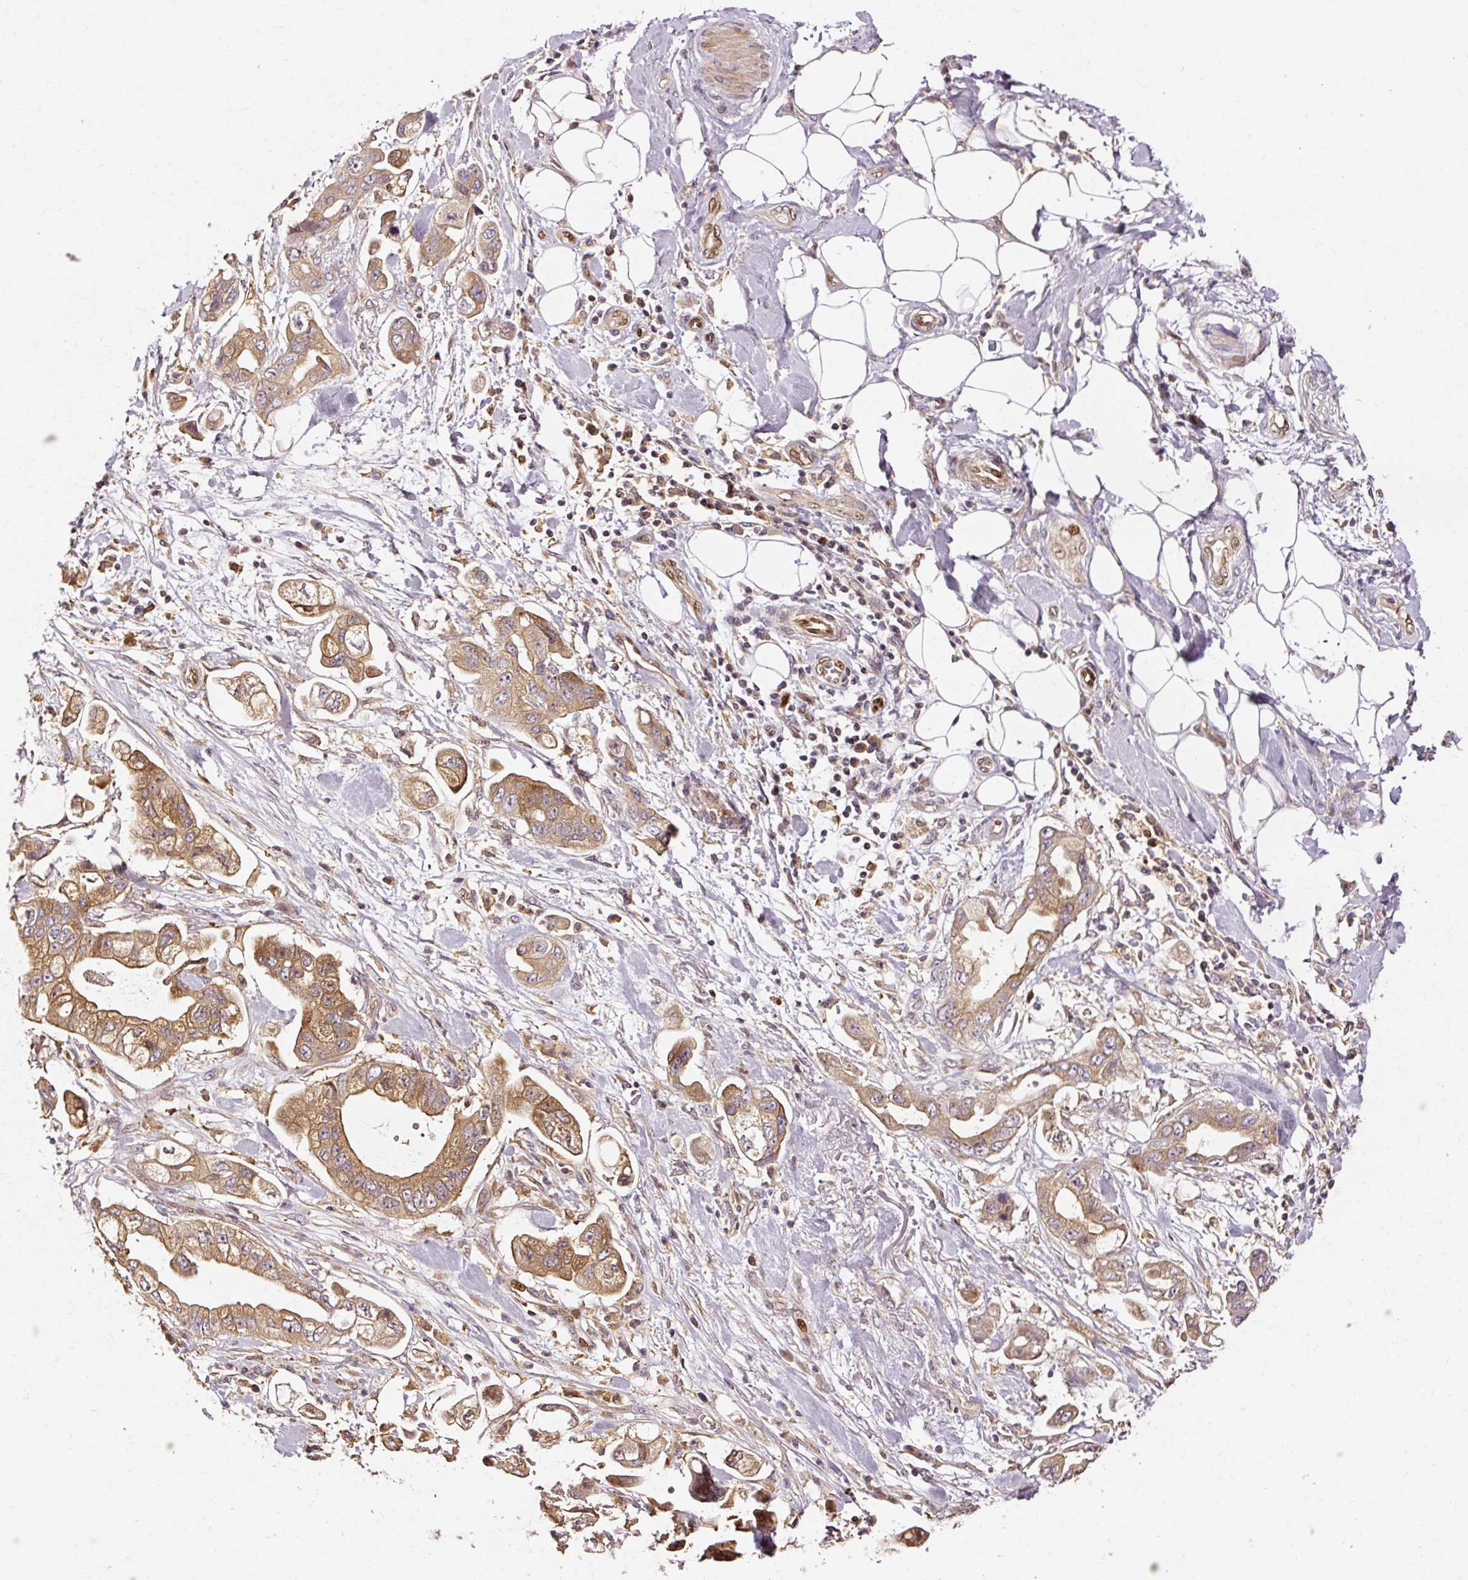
{"staining": {"intensity": "moderate", "quantity": ">75%", "location": "cytoplasmic/membranous"}, "tissue": "stomach cancer", "cell_type": "Tumor cells", "image_type": "cancer", "snomed": [{"axis": "morphology", "description": "Adenocarcinoma, NOS"}, {"axis": "topography", "description": "Stomach"}], "caption": "Stomach cancer (adenocarcinoma) tissue reveals moderate cytoplasmic/membranous positivity in about >75% of tumor cells, visualized by immunohistochemistry.", "gene": "NAPA", "patient": {"sex": "male", "age": 62}}